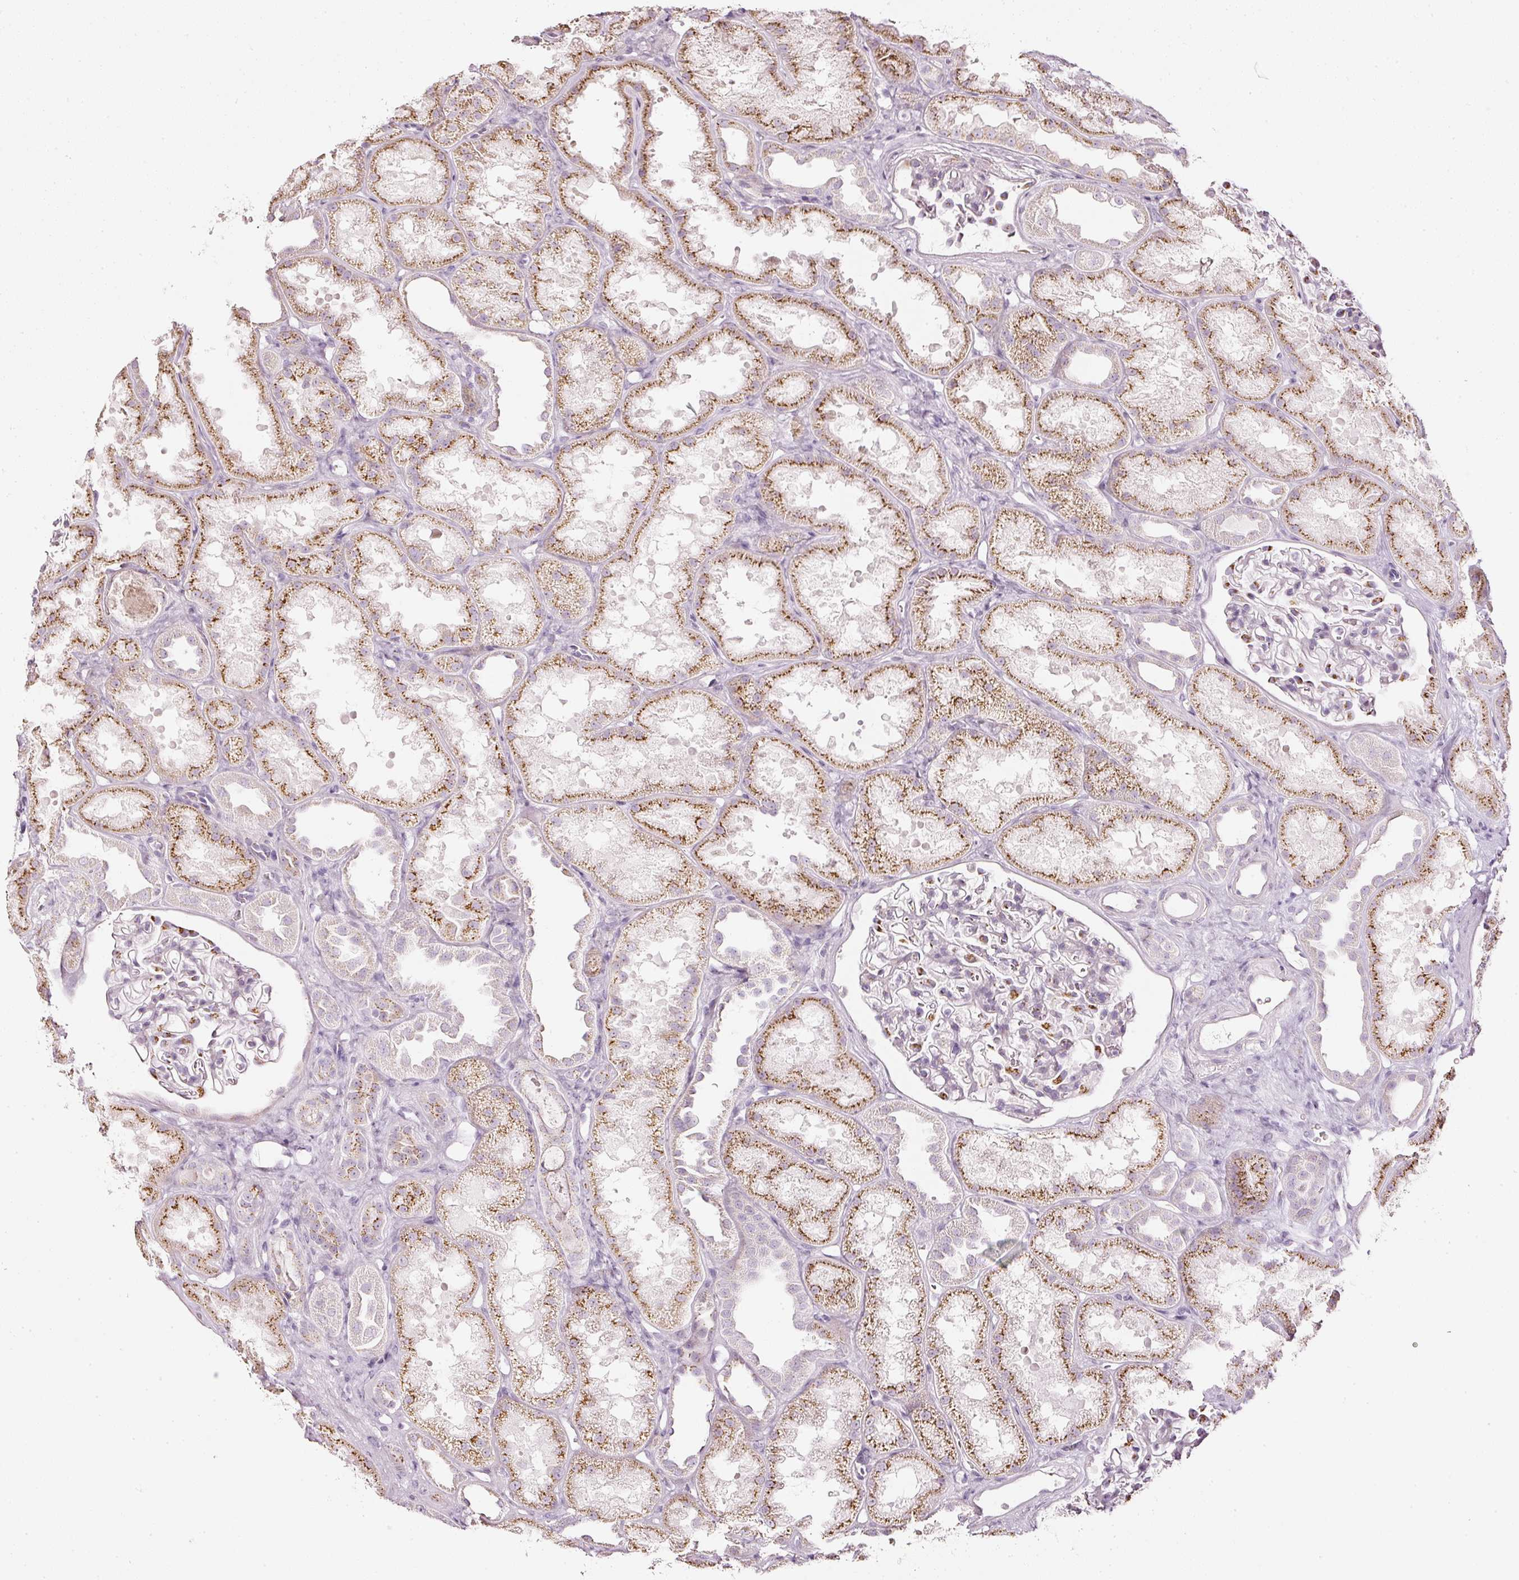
{"staining": {"intensity": "moderate", "quantity": "25%-75%", "location": "cytoplasmic/membranous"}, "tissue": "kidney", "cell_type": "Cells in glomeruli", "image_type": "normal", "snomed": [{"axis": "morphology", "description": "Normal tissue, NOS"}, {"axis": "topography", "description": "Kidney"}], "caption": "This image exhibits IHC staining of benign human kidney, with medium moderate cytoplasmic/membranous positivity in about 25%-75% of cells in glomeruli.", "gene": "SDF4", "patient": {"sex": "male", "age": 61}}